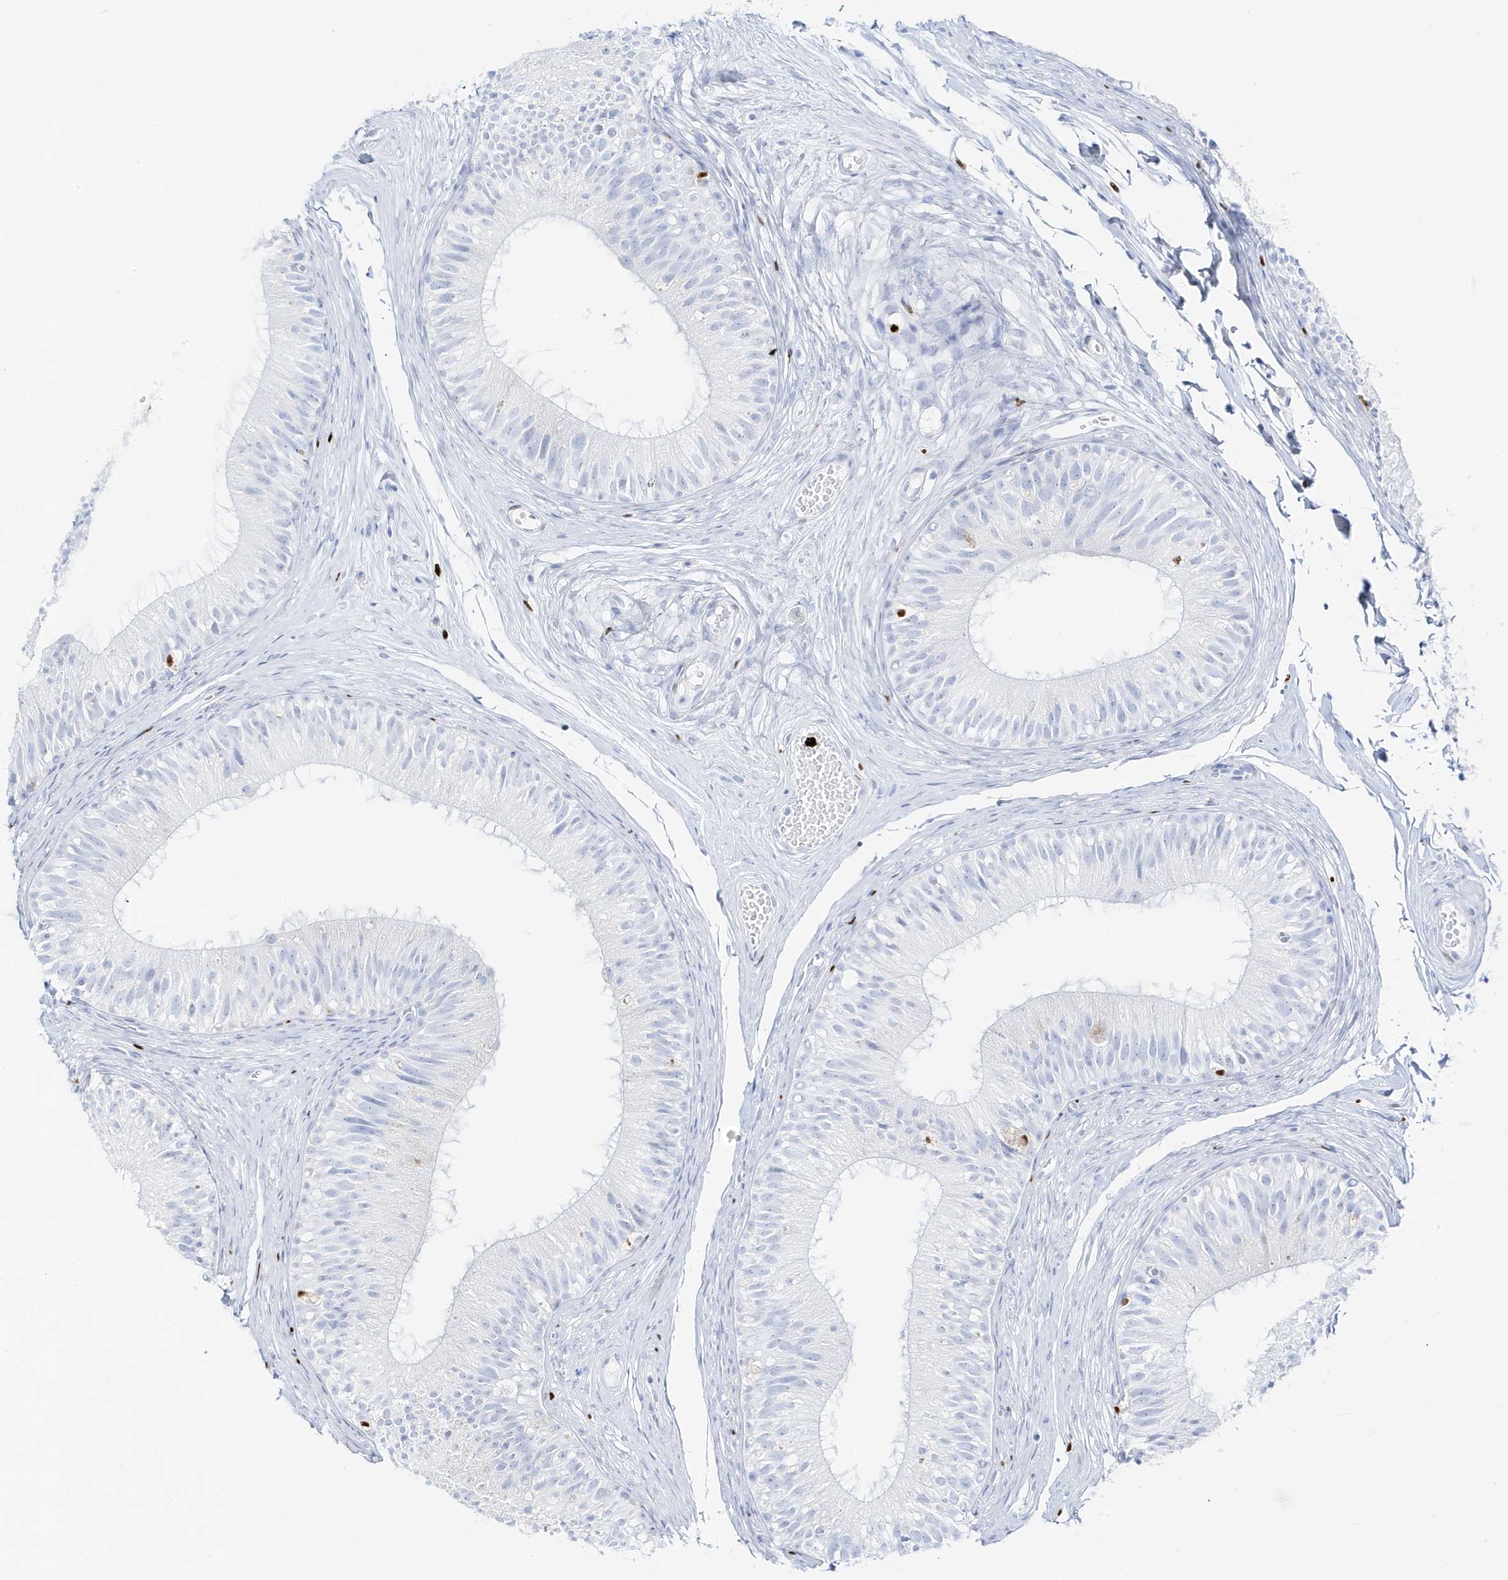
{"staining": {"intensity": "negative", "quantity": "none", "location": "none"}, "tissue": "epididymis", "cell_type": "Glandular cells", "image_type": "normal", "snomed": [{"axis": "morphology", "description": "Normal tissue, NOS"}, {"axis": "morphology", "description": "Seminoma in situ"}, {"axis": "topography", "description": "Testis"}, {"axis": "topography", "description": "Epididymis"}], "caption": "DAB (3,3'-diaminobenzidine) immunohistochemical staining of unremarkable epididymis displays no significant expression in glandular cells. The staining was performed using DAB to visualize the protein expression in brown, while the nuclei were stained in blue with hematoxylin (Magnification: 20x).", "gene": "MNDA", "patient": {"sex": "male", "age": 28}}